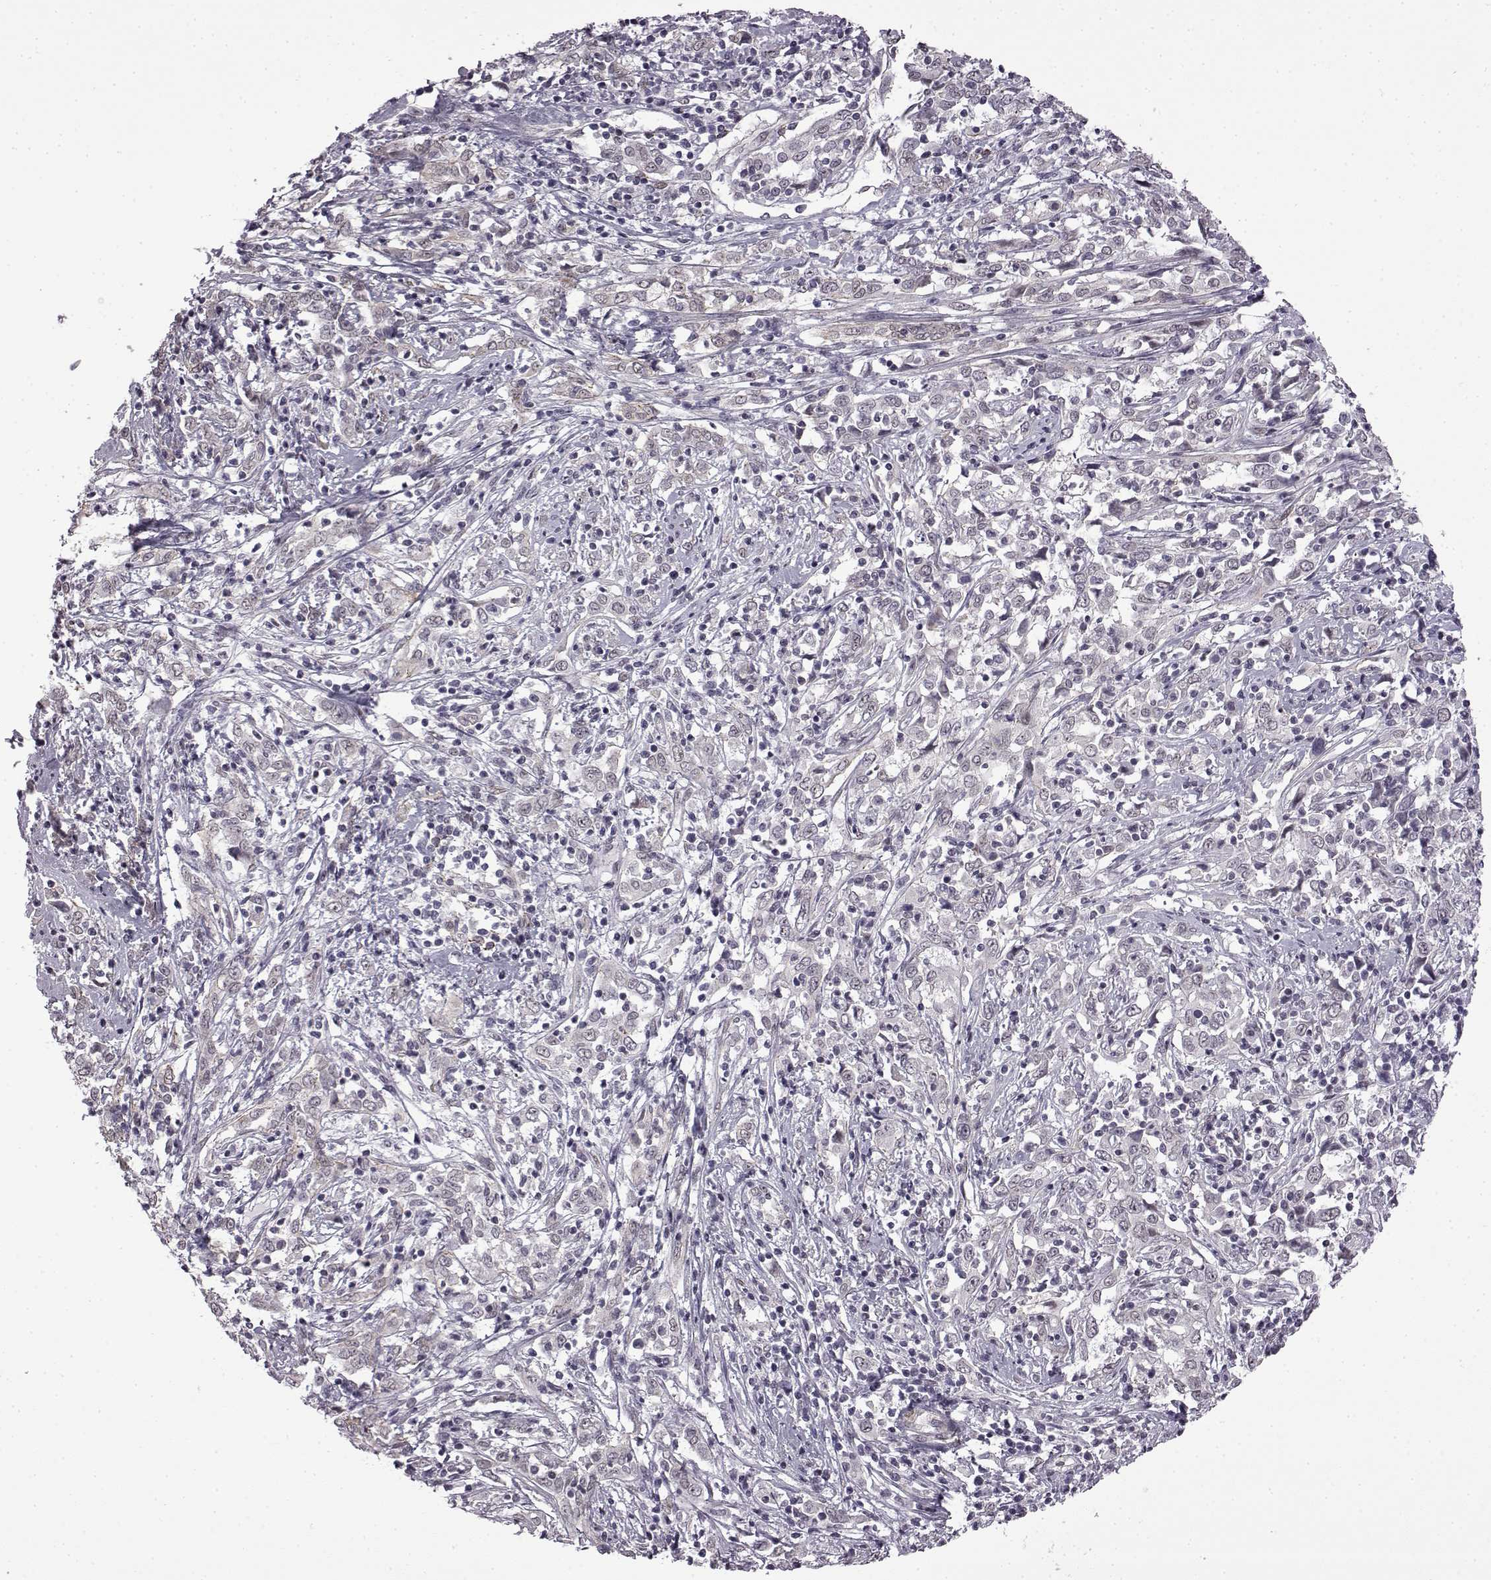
{"staining": {"intensity": "negative", "quantity": "none", "location": "none"}, "tissue": "cervical cancer", "cell_type": "Tumor cells", "image_type": "cancer", "snomed": [{"axis": "morphology", "description": "Adenocarcinoma, NOS"}, {"axis": "topography", "description": "Cervix"}], "caption": "Tumor cells show no significant staining in cervical adenocarcinoma. (Brightfield microscopy of DAB (3,3'-diaminobenzidine) IHC at high magnification).", "gene": "SYNPO2", "patient": {"sex": "female", "age": 40}}